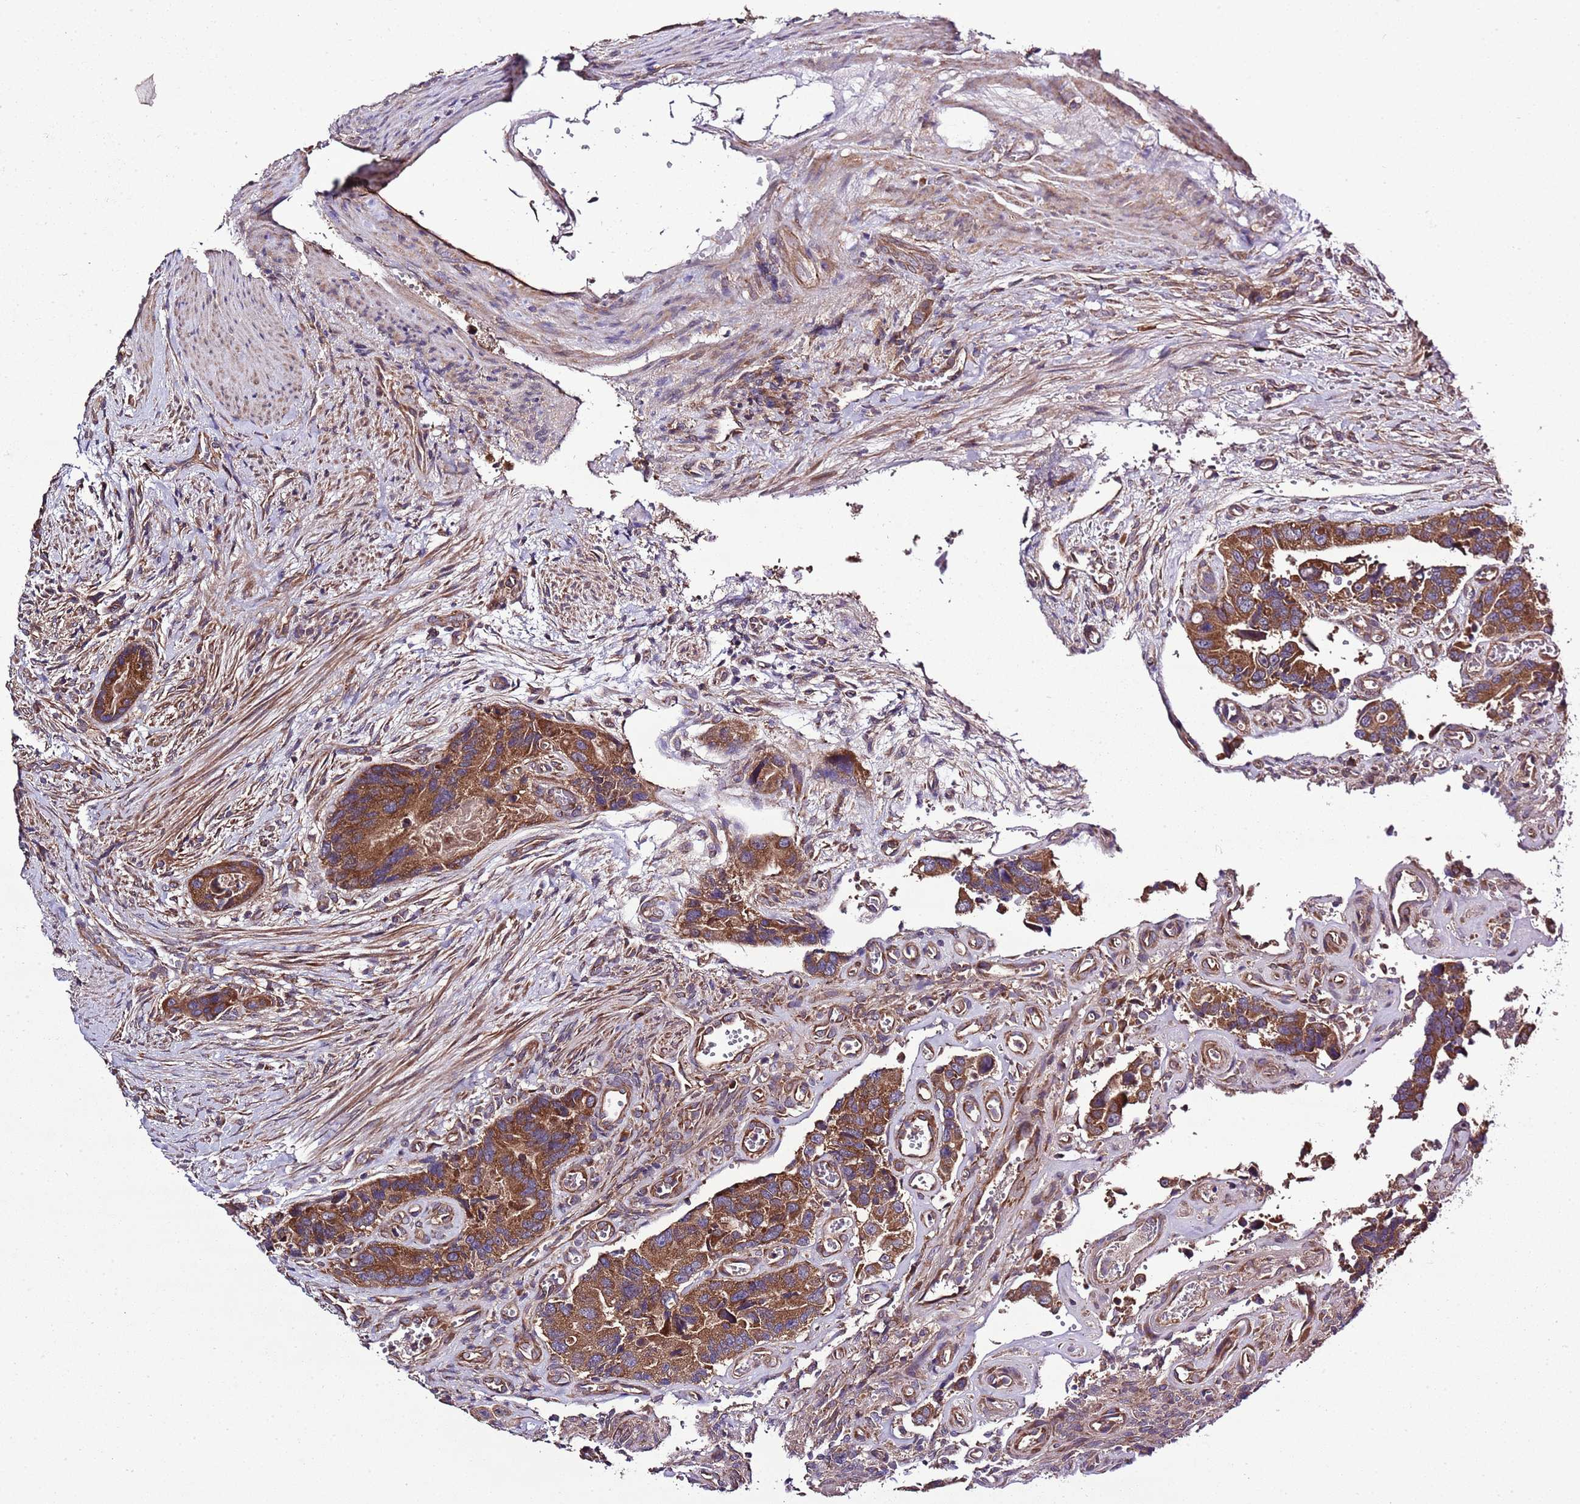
{"staining": {"intensity": "strong", "quantity": ">75%", "location": "cytoplasmic/membranous"}, "tissue": "colorectal cancer", "cell_type": "Tumor cells", "image_type": "cancer", "snomed": [{"axis": "morphology", "description": "Adenocarcinoma, NOS"}, {"axis": "topography", "description": "Colon"}], "caption": "IHC micrograph of colorectal adenocarcinoma stained for a protein (brown), which demonstrates high levels of strong cytoplasmic/membranous expression in approximately >75% of tumor cells.", "gene": "MFNG", "patient": {"sex": "male", "age": 84}}